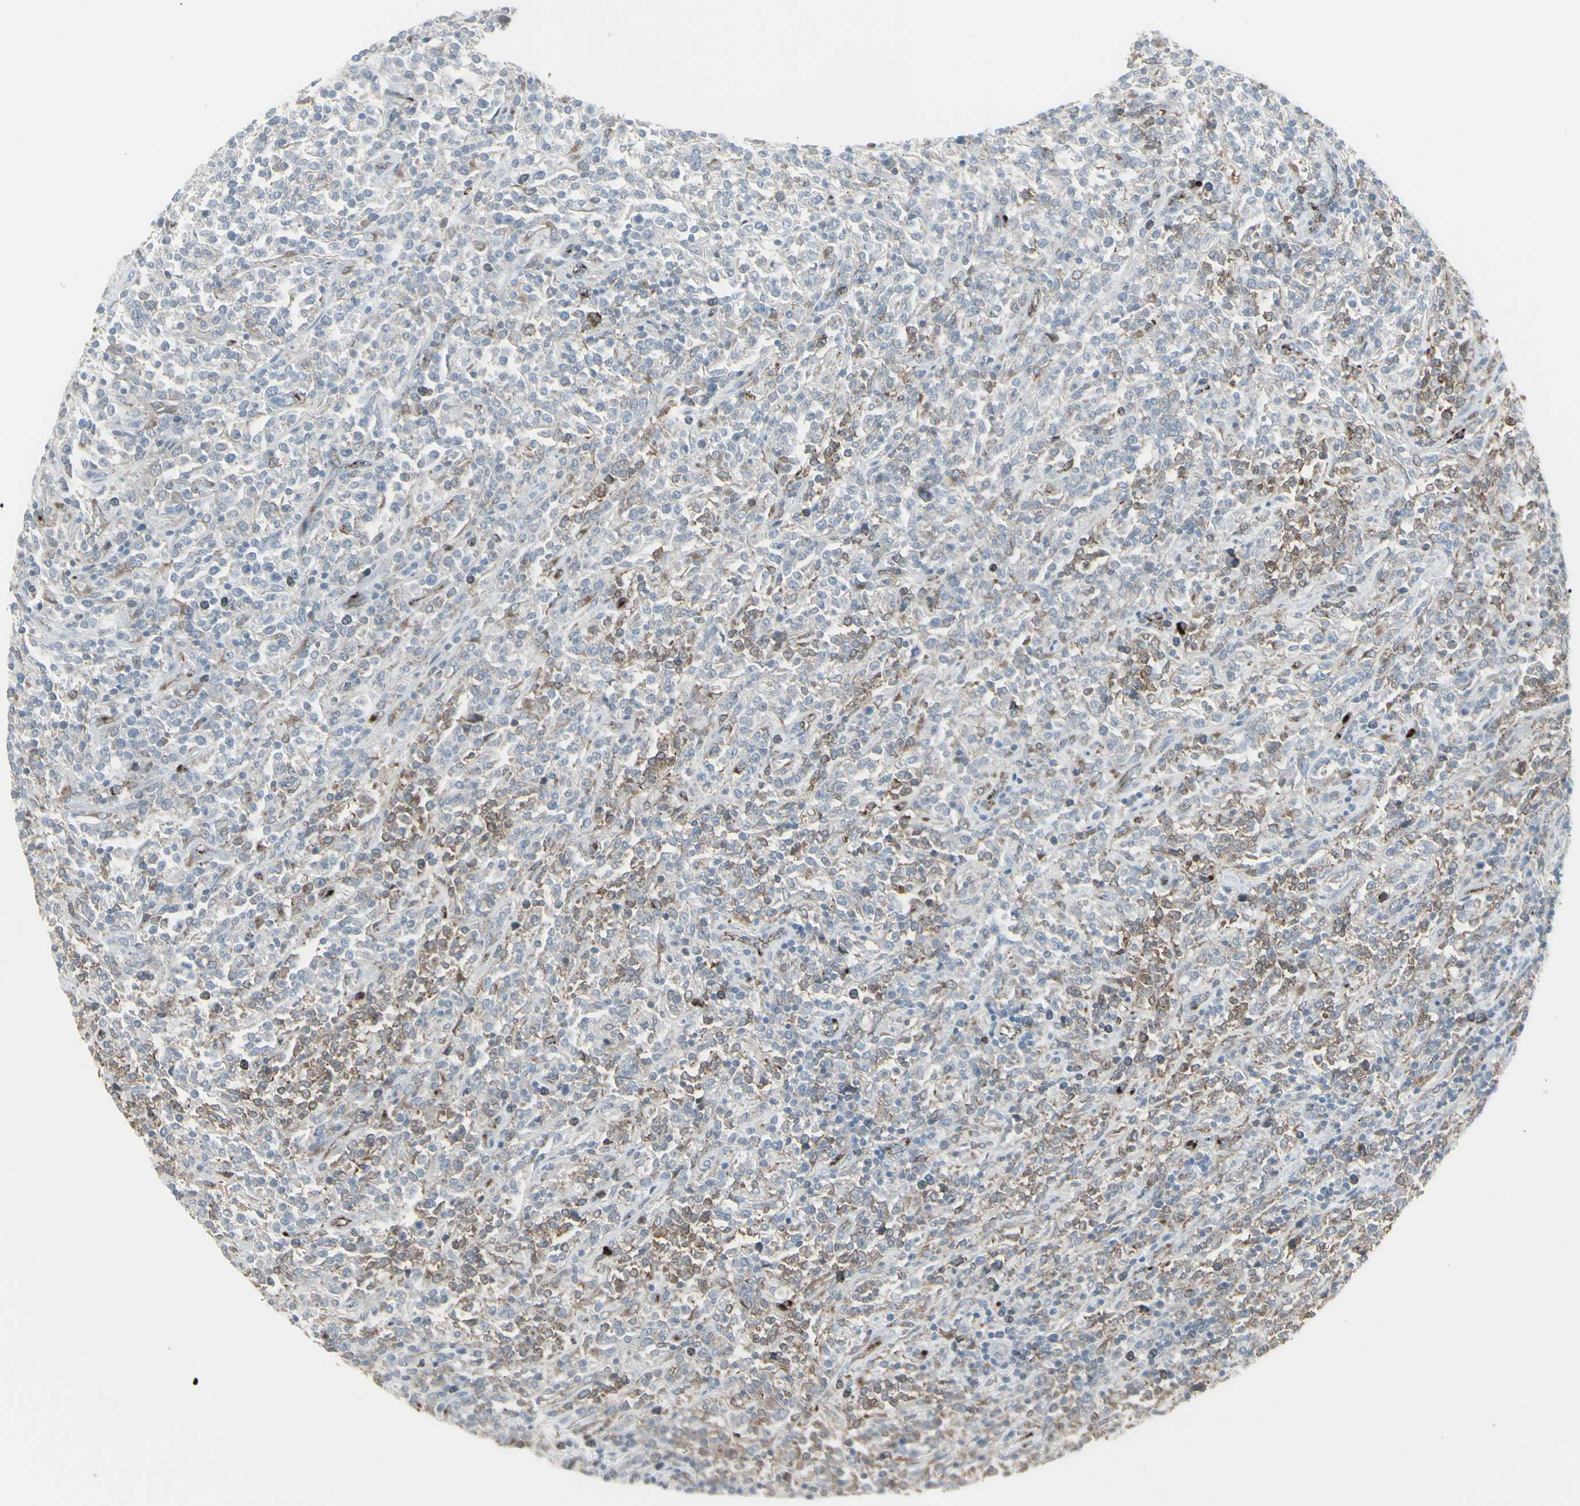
{"staining": {"intensity": "weak", "quantity": "25%-75%", "location": "cytoplasmic/membranous"}, "tissue": "lymphoma", "cell_type": "Tumor cells", "image_type": "cancer", "snomed": [{"axis": "morphology", "description": "Malignant lymphoma, non-Hodgkin's type, High grade"}, {"axis": "topography", "description": "Soft tissue"}], "caption": "Weak cytoplasmic/membranous protein positivity is appreciated in about 25%-75% of tumor cells in lymphoma.", "gene": "GJA1", "patient": {"sex": "male", "age": 18}}